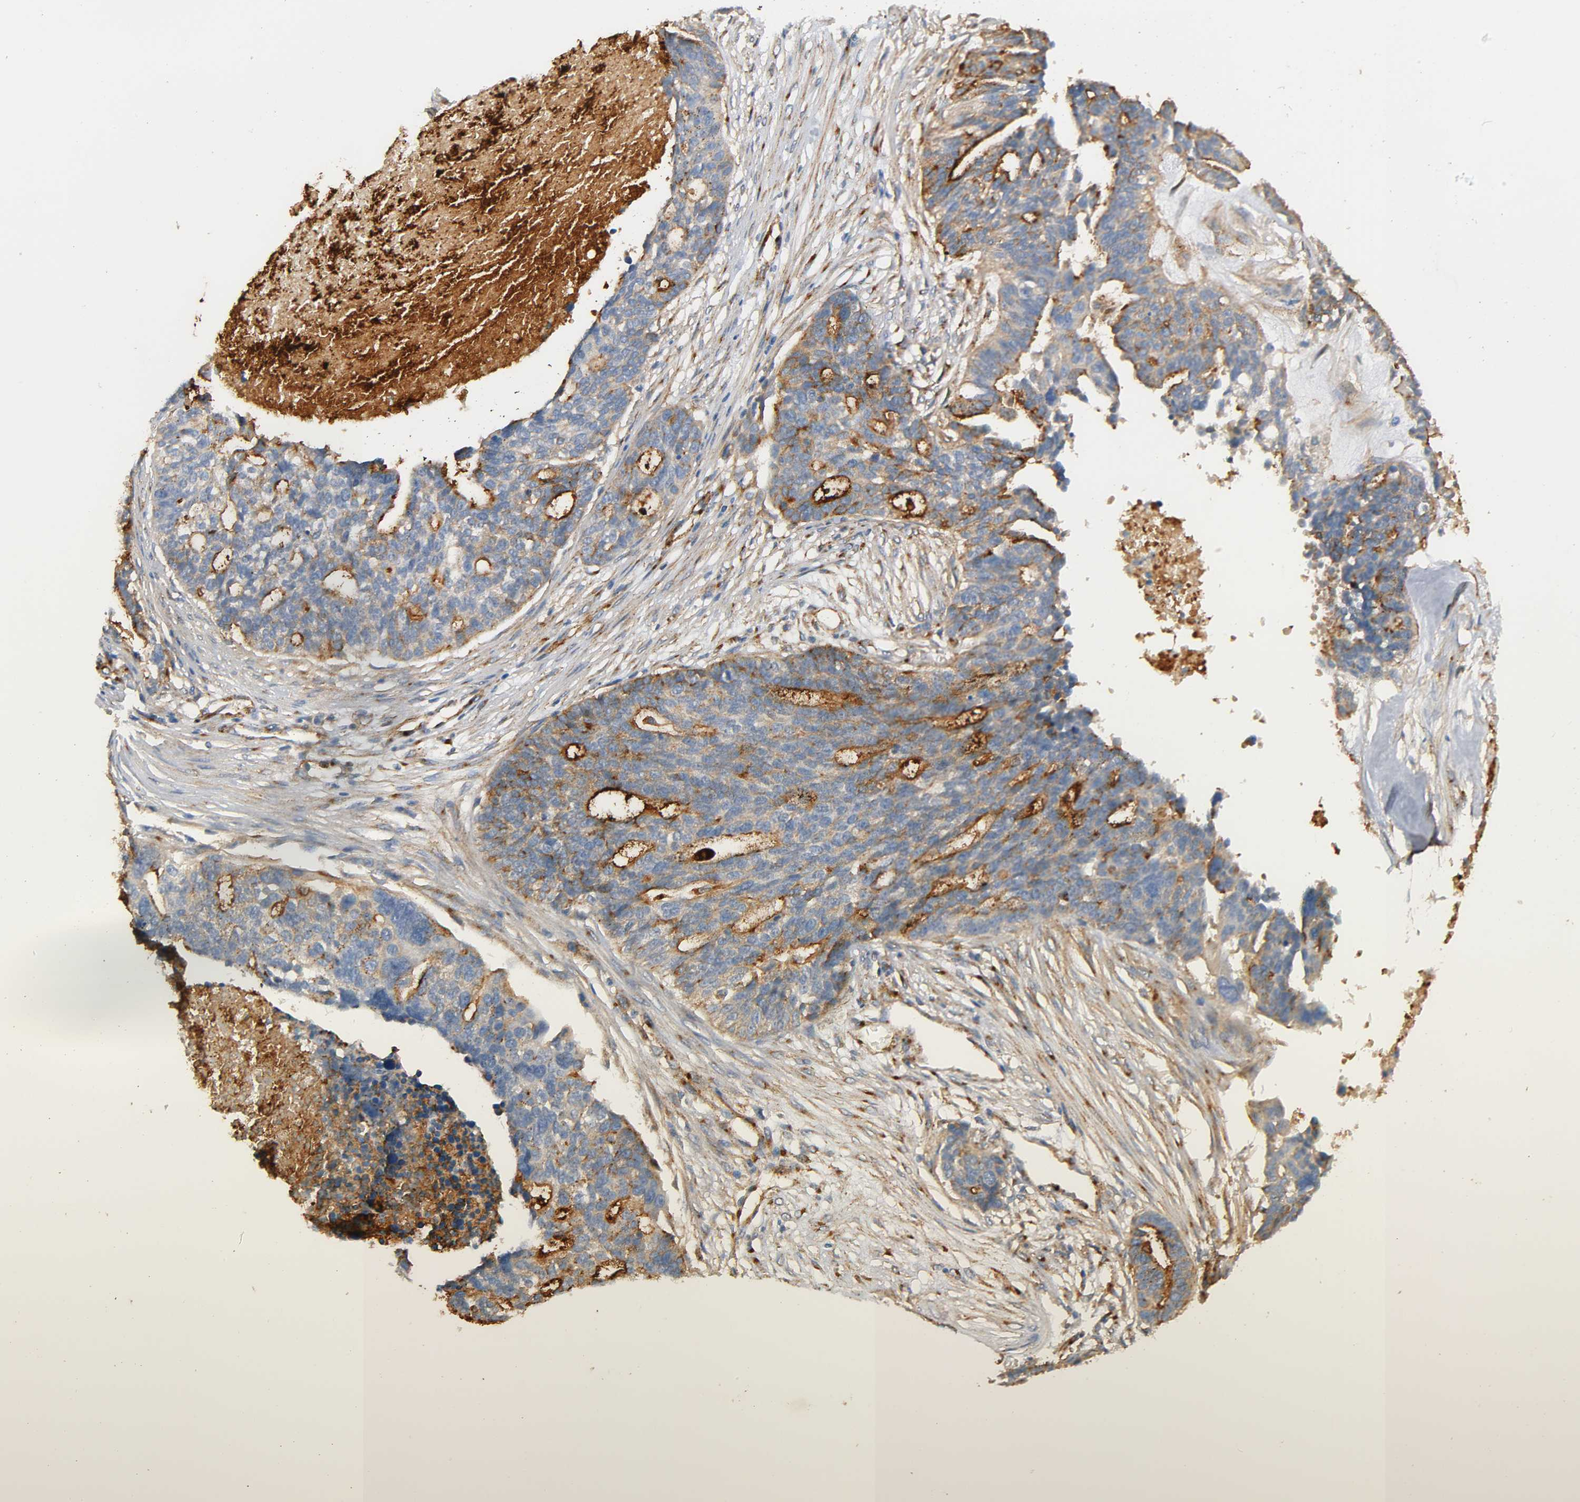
{"staining": {"intensity": "moderate", "quantity": "25%-75%", "location": "cytoplasmic/membranous"}, "tissue": "ovarian cancer", "cell_type": "Tumor cells", "image_type": "cancer", "snomed": [{"axis": "morphology", "description": "Cystadenocarcinoma, serous, NOS"}, {"axis": "topography", "description": "Ovary"}], "caption": "The photomicrograph shows a brown stain indicating the presence of a protein in the cytoplasmic/membranous of tumor cells in serous cystadenocarcinoma (ovarian). The protein of interest is stained brown, and the nuclei are stained in blue (DAB (3,3'-diaminobenzidine) IHC with brightfield microscopy, high magnification).", "gene": "IFITM3", "patient": {"sex": "female", "age": 59}}